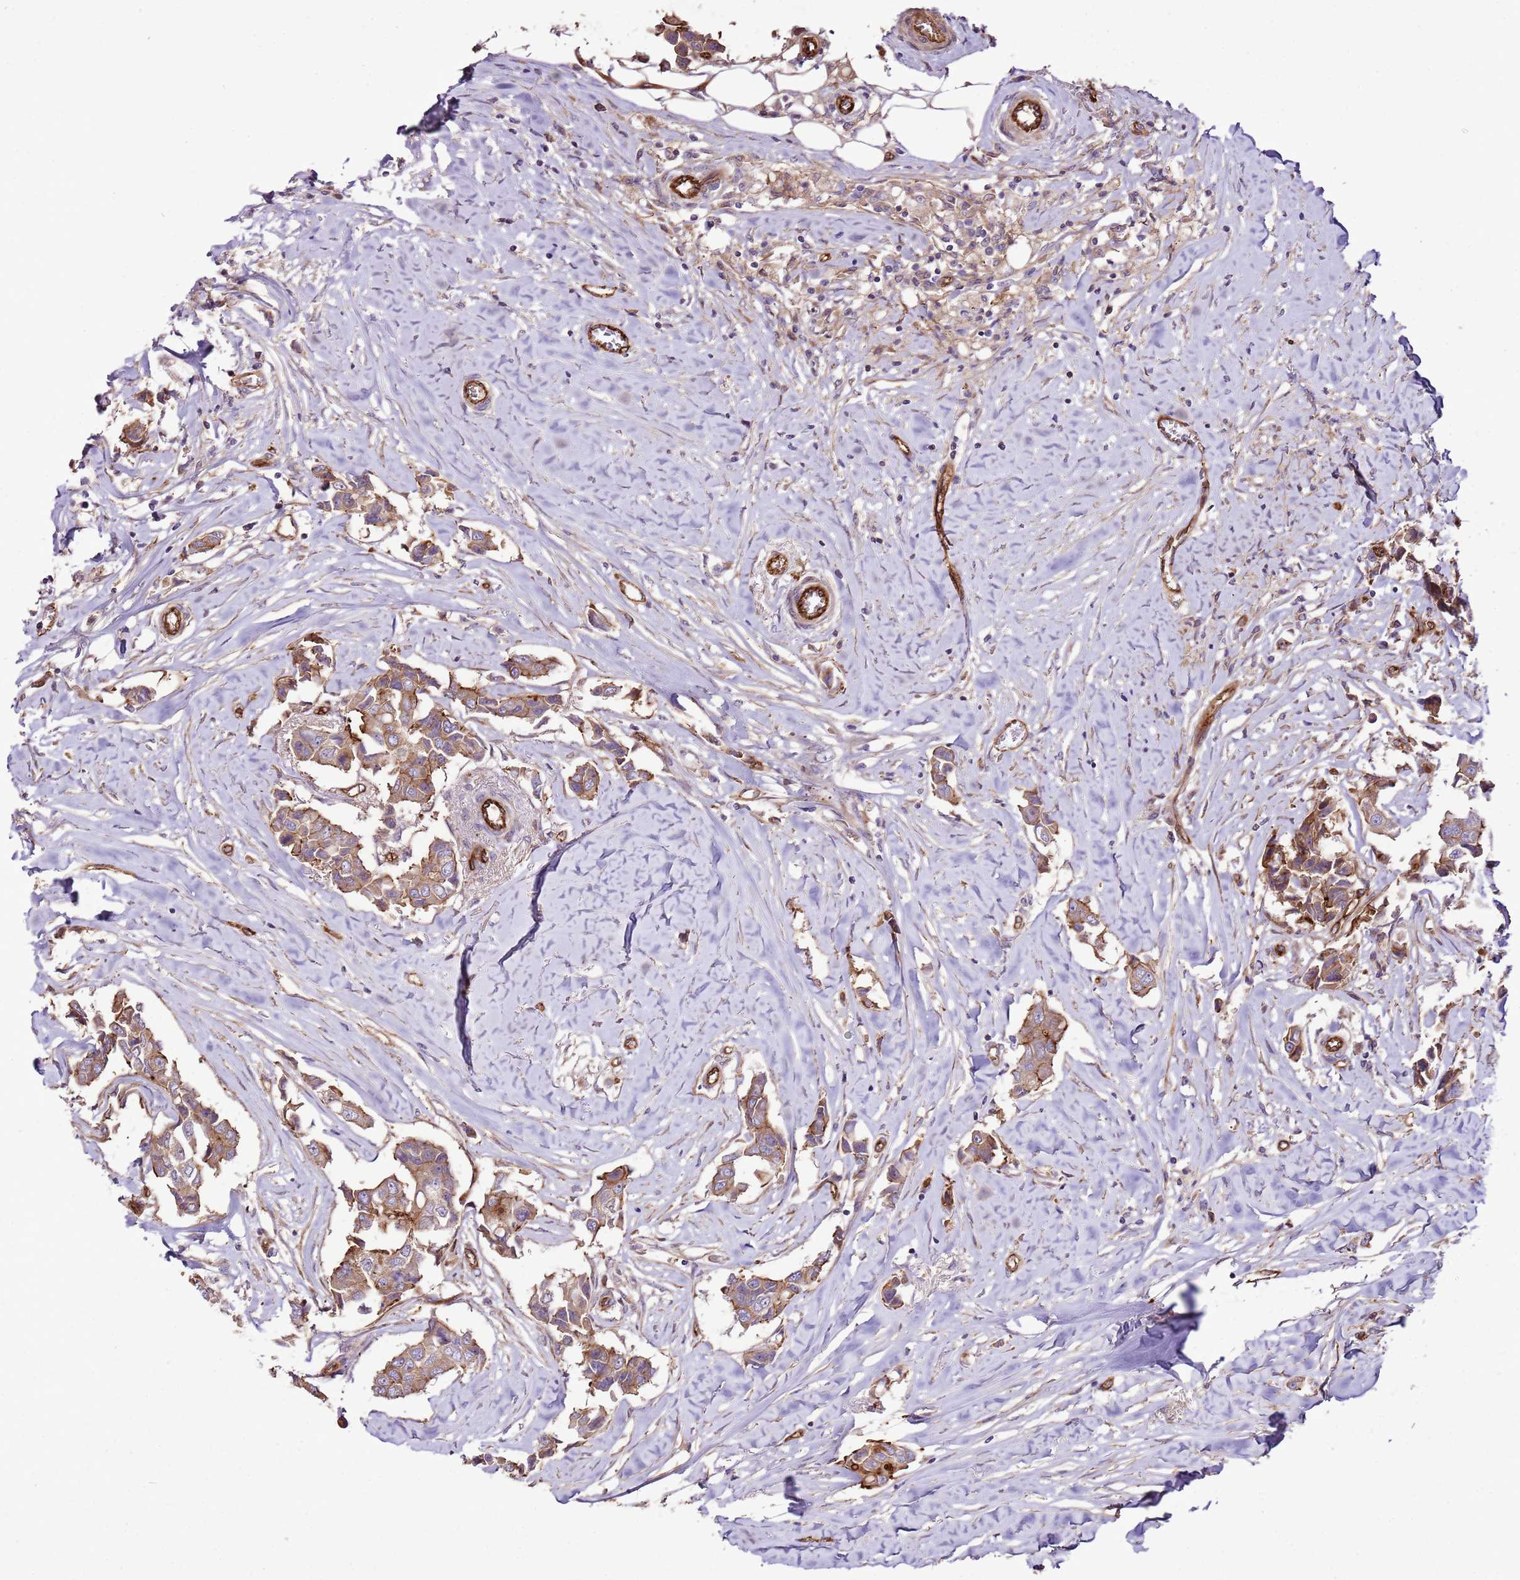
{"staining": {"intensity": "moderate", "quantity": ">75%", "location": "cytoplasmic/membranous"}, "tissue": "breast cancer", "cell_type": "Tumor cells", "image_type": "cancer", "snomed": [{"axis": "morphology", "description": "Duct carcinoma"}, {"axis": "topography", "description": "Breast"}], "caption": "A medium amount of moderate cytoplasmic/membranous expression is seen in approximately >75% of tumor cells in breast cancer (invasive ductal carcinoma) tissue.", "gene": "ZNF827", "patient": {"sex": "female", "age": 80}}